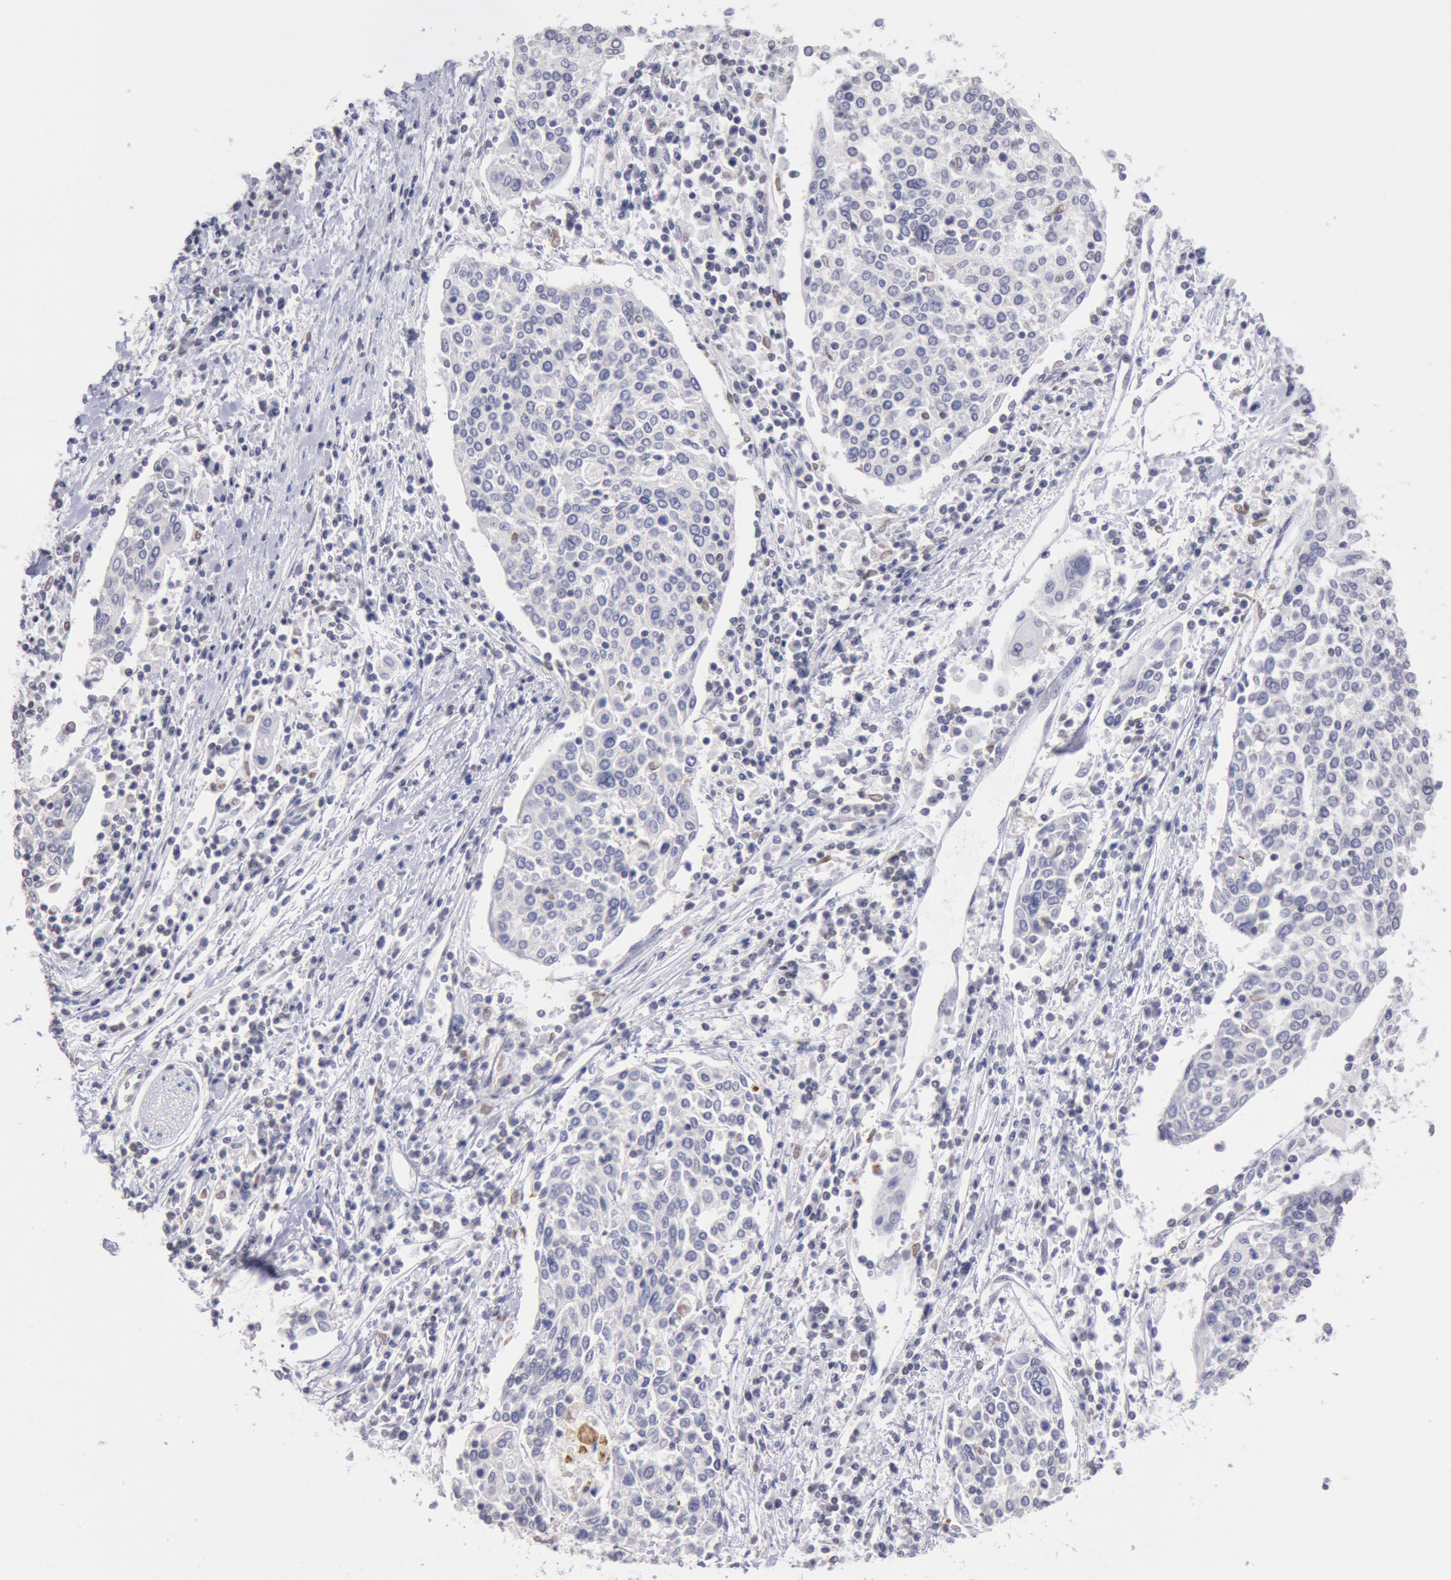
{"staining": {"intensity": "negative", "quantity": "none", "location": "none"}, "tissue": "cervical cancer", "cell_type": "Tumor cells", "image_type": "cancer", "snomed": [{"axis": "morphology", "description": "Squamous cell carcinoma, NOS"}, {"axis": "topography", "description": "Cervix"}], "caption": "Tumor cells are negative for protein expression in human squamous cell carcinoma (cervical).", "gene": "MYH7", "patient": {"sex": "female", "age": 40}}